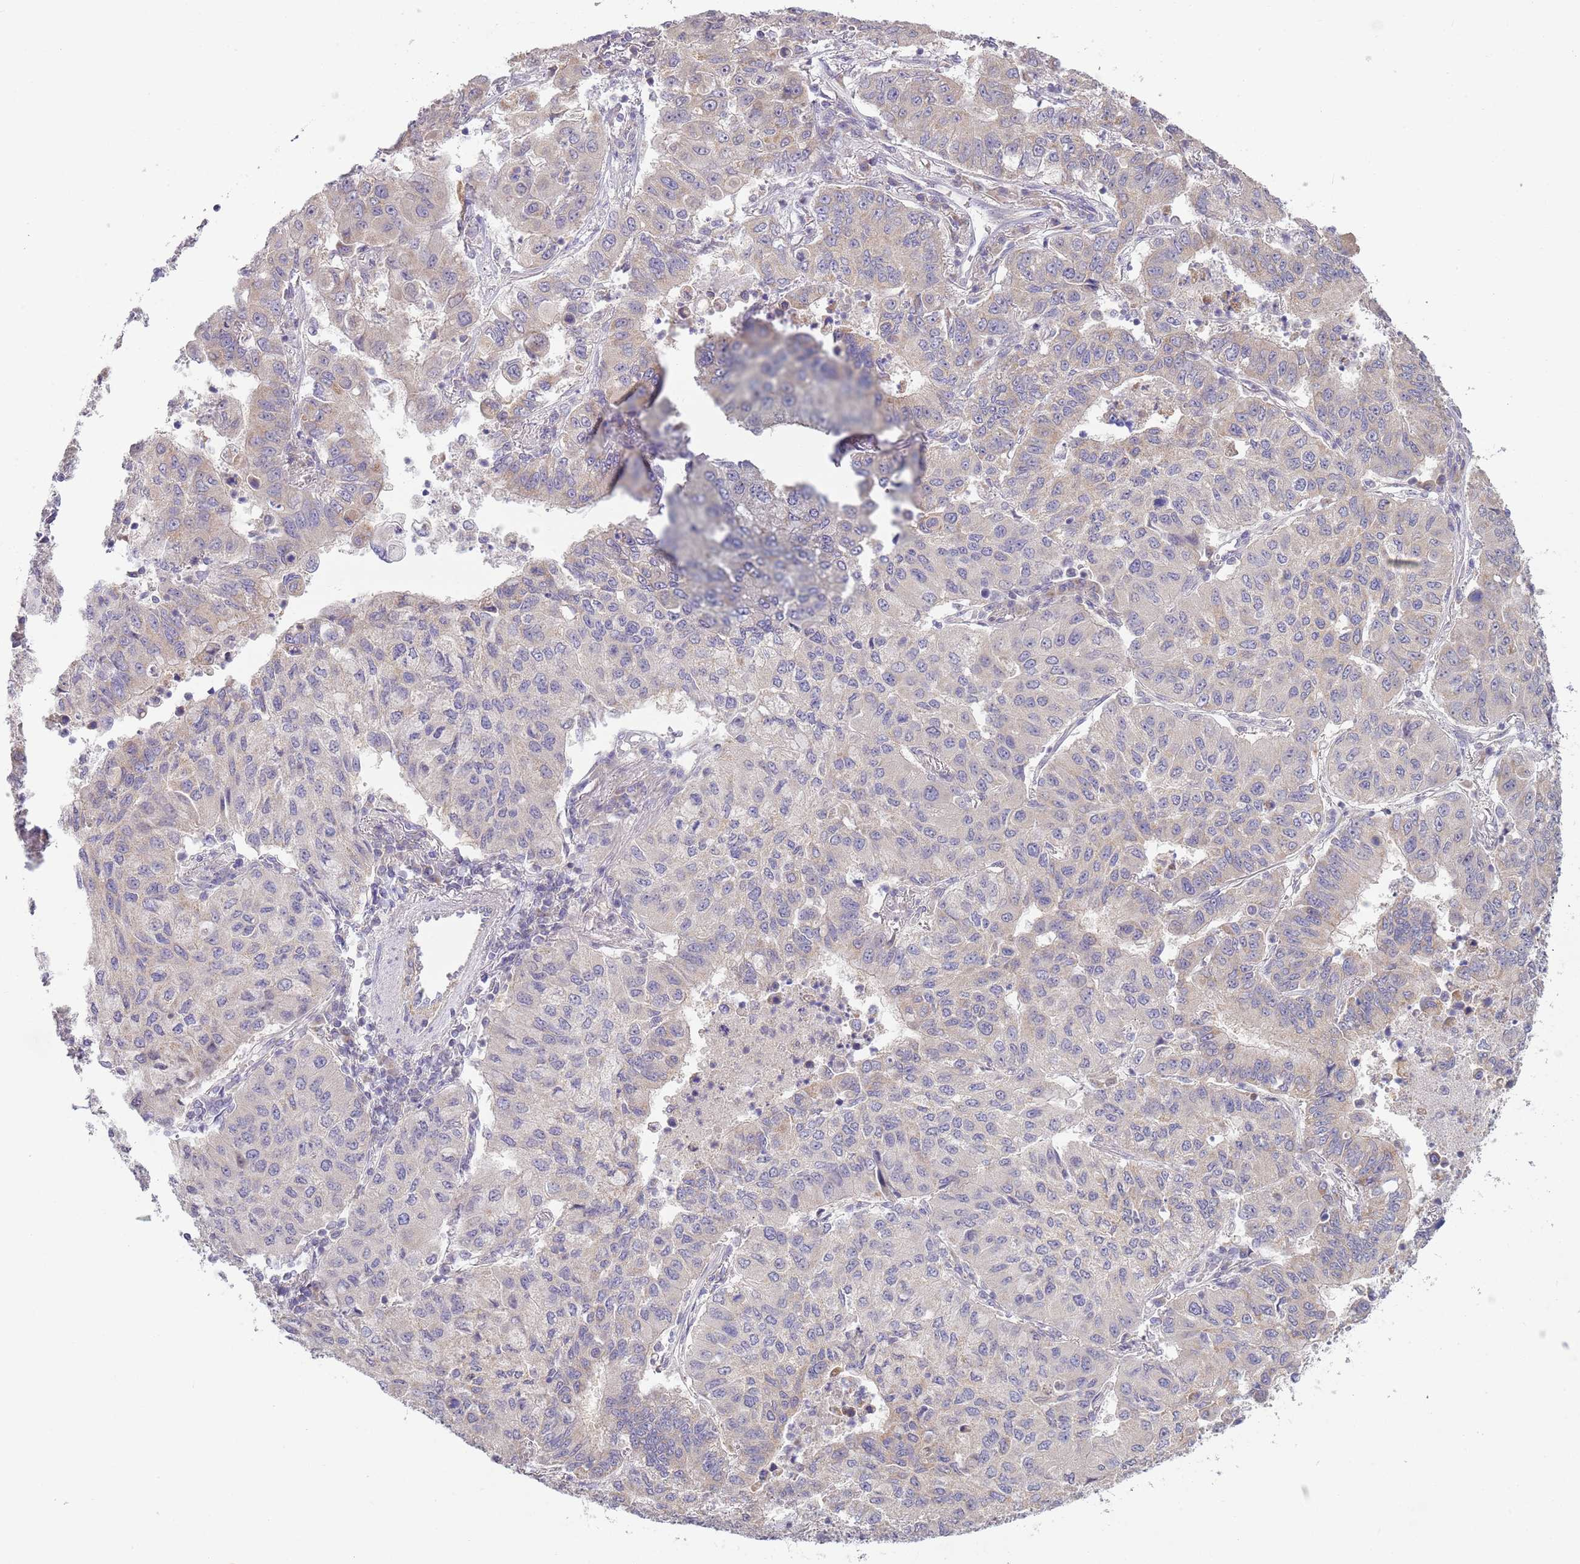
{"staining": {"intensity": "negative", "quantity": "none", "location": "none"}, "tissue": "lung cancer", "cell_type": "Tumor cells", "image_type": "cancer", "snomed": [{"axis": "morphology", "description": "Squamous cell carcinoma, NOS"}, {"axis": "topography", "description": "Lung"}], "caption": "Micrograph shows no protein positivity in tumor cells of lung cancer (squamous cell carcinoma) tissue.", "gene": "SKOR2", "patient": {"sex": "male", "age": 74}}